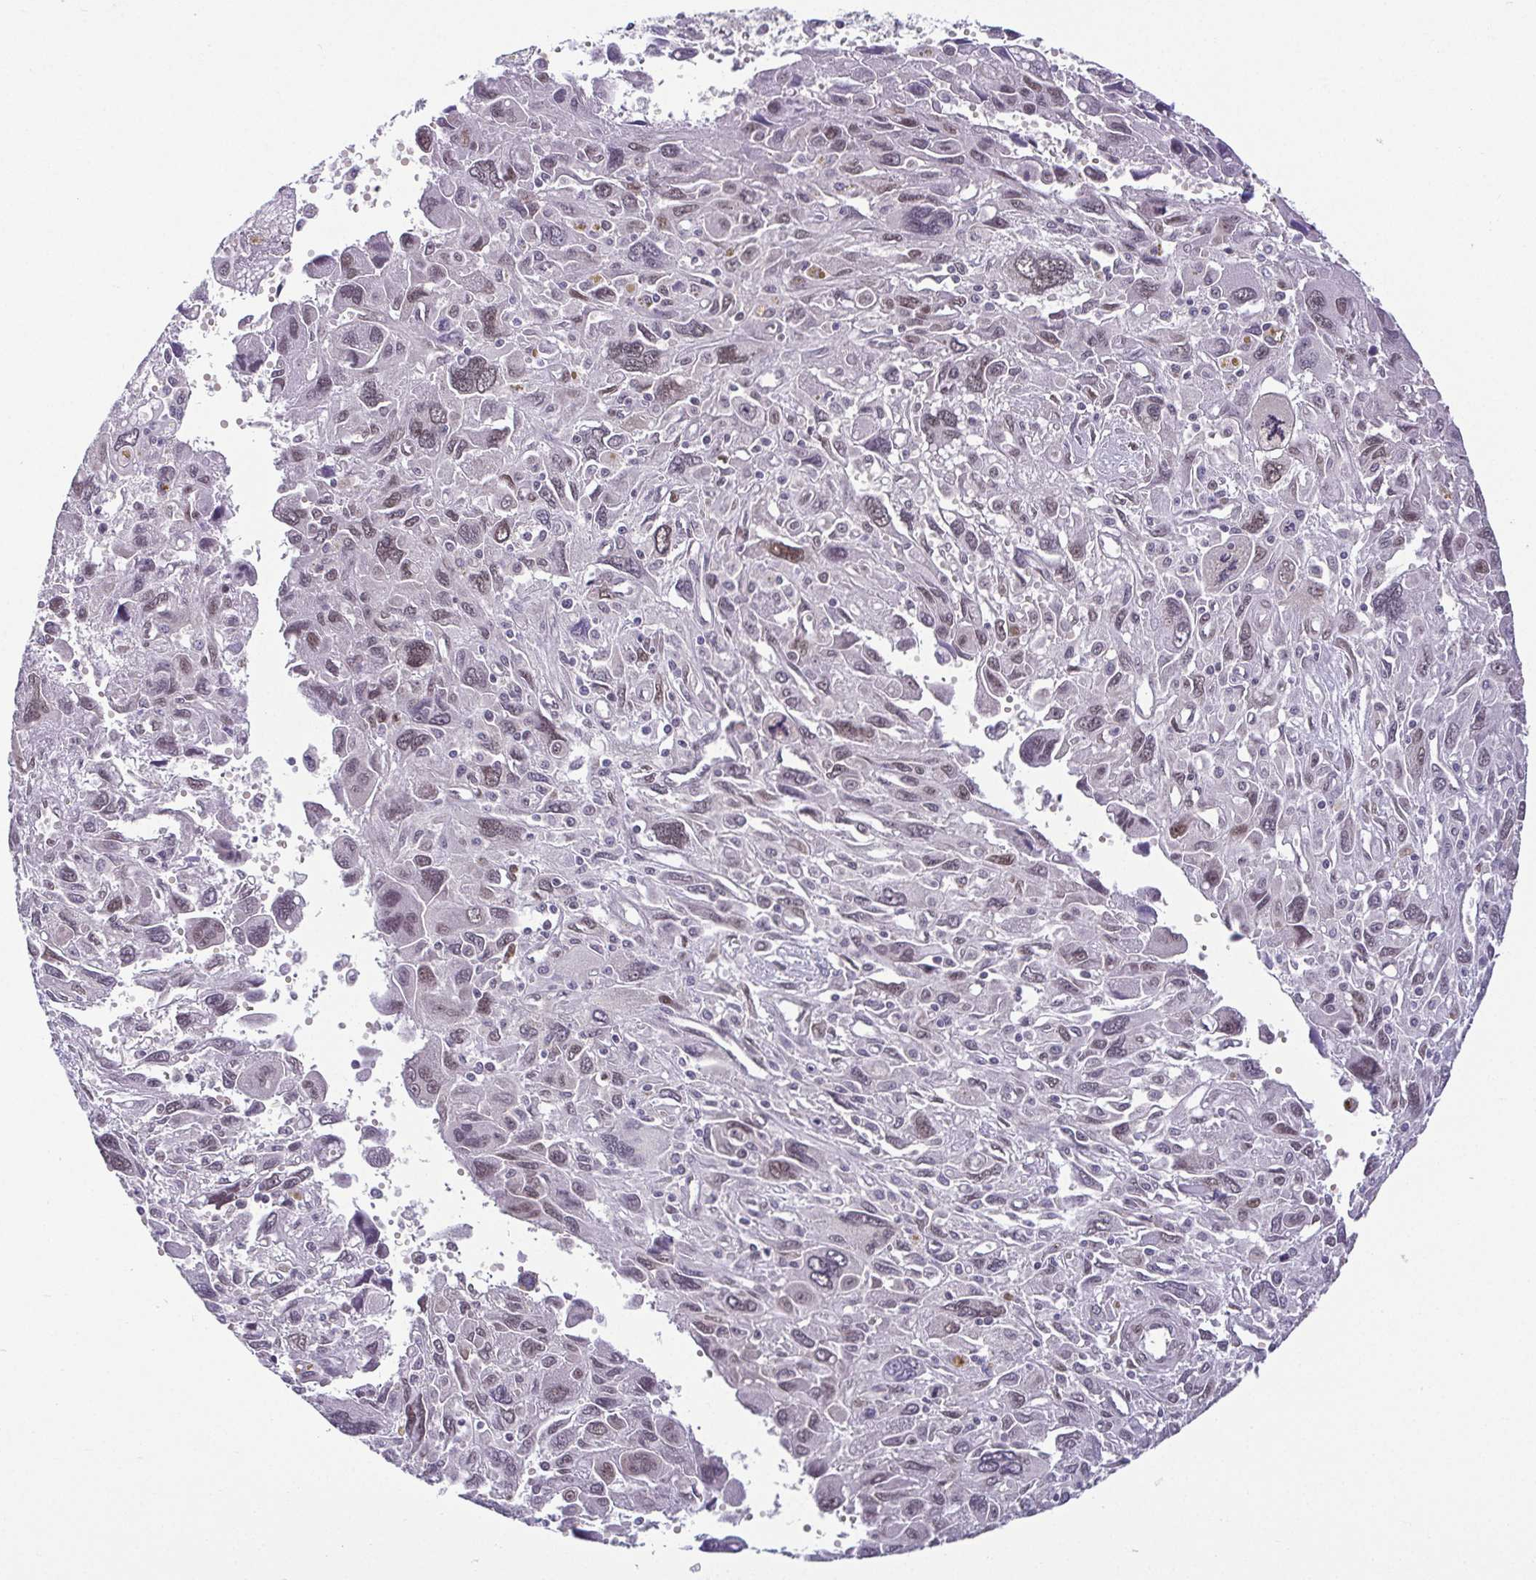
{"staining": {"intensity": "moderate", "quantity": "<25%", "location": "nuclear"}, "tissue": "pancreatic cancer", "cell_type": "Tumor cells", "image_type": "cancer", "snomed": [{"axis": "morphology", "description": "Adenocarcinoma, NOS"}, {"axis": "topography", "description": "Pancreas"}], "caption": "There is low levels of moderate nuclear positivity in tumor cells of adenocarcinoma (pancreatic), as demonstrated by immunohistochemical staining (brown color).", "gene": "RBM3", "patient": {"sex": "female", "age": 47}}